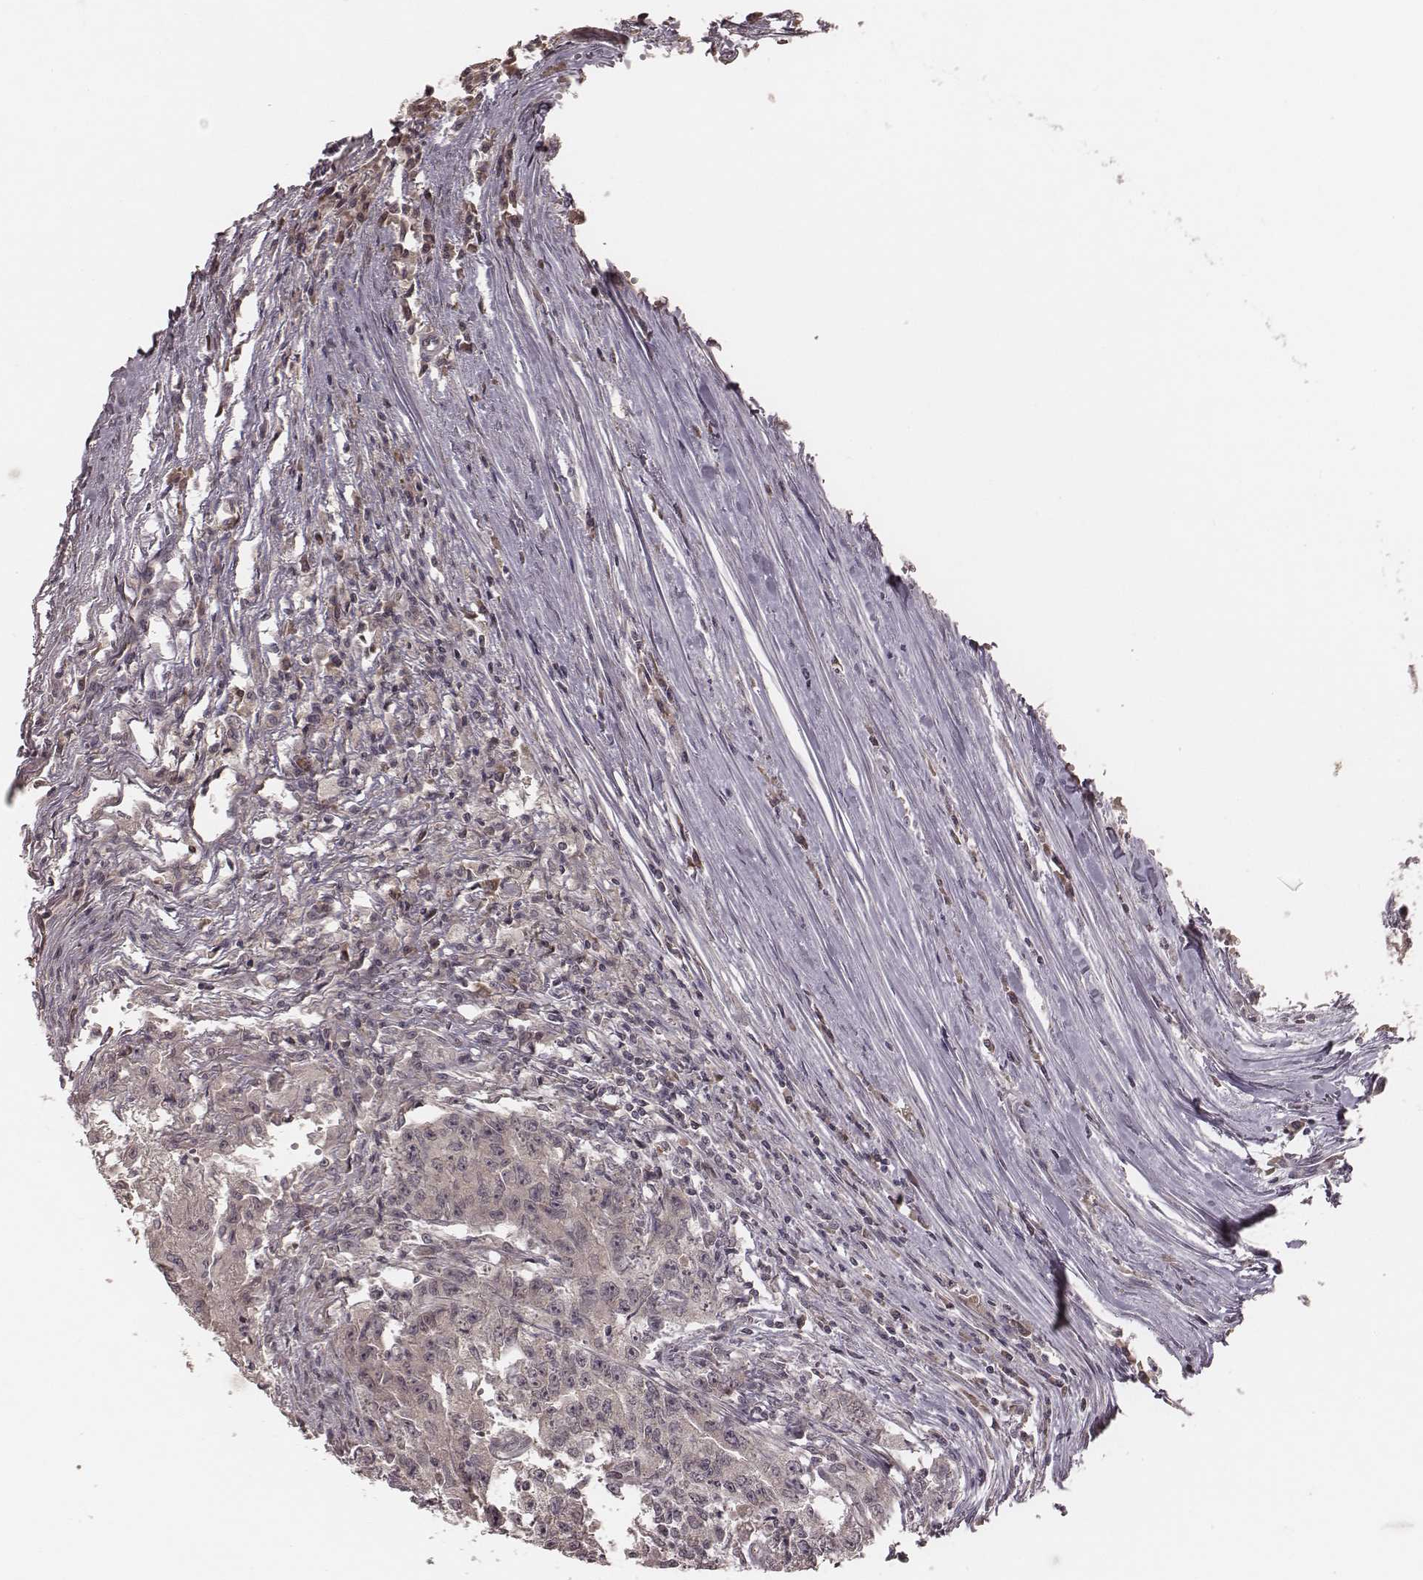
{"staining": {"intensity": "negative", "quantity": "none", "location": "none"}, "tissue": "testis cancer", "cell_type": "Tumor cells", "image_type": "cancer", "snomed": [{"axis": "morphology", "description": "Carcinoma, Embryonal, NOS"}, {"axis": "morphology", "description": "Teratoma, malignant, NOS"}, {"axis": "topography", "description": "Testis"}], "caption": "There is no significant staining in tumor cells of malignant teratoma (testis). (Immunohistochemistry, brightfield microscopy, high magnification).", "gene": "IL5", "patient": {"sex": "male", "age": 24}}